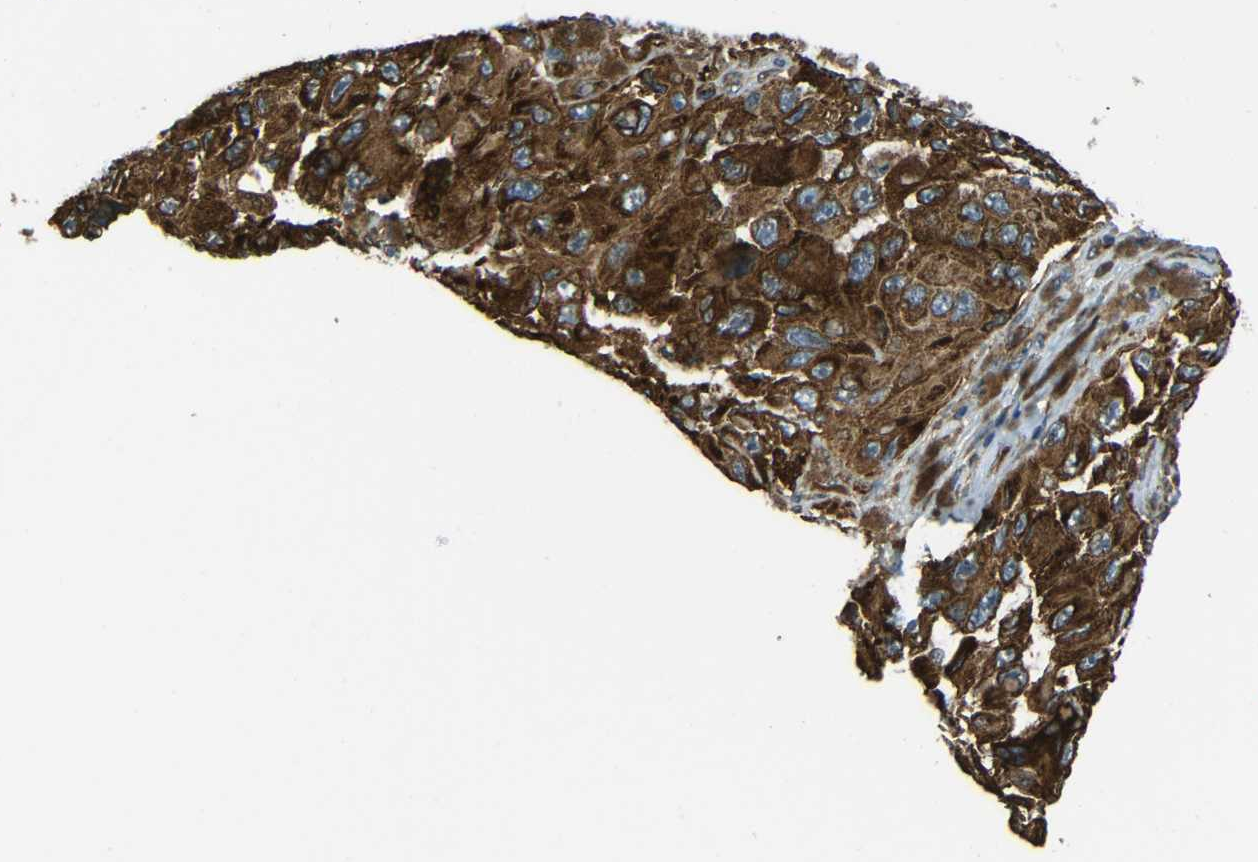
{"staining": {"intensity": "strong", "quantity": ">75%", "location": "cytoplasmic/membranous"}, "tissue": "melanoma", "cell_type": "Tumor cells", "image_type": "cancer", "snomed": [{"axis": "morphology", "description": "Malignant melanoma, NOS"}, {"axis": "topography", "description": "Skin"}], "caption": "Immunohistochemistry (IHC) of human malignant melanoma shows high levels of strong cytoplasmic/membranous staining in about >75% of tumor cells.", "gene": "VAPB", "patient": {"sex": "female", "age": 73}}